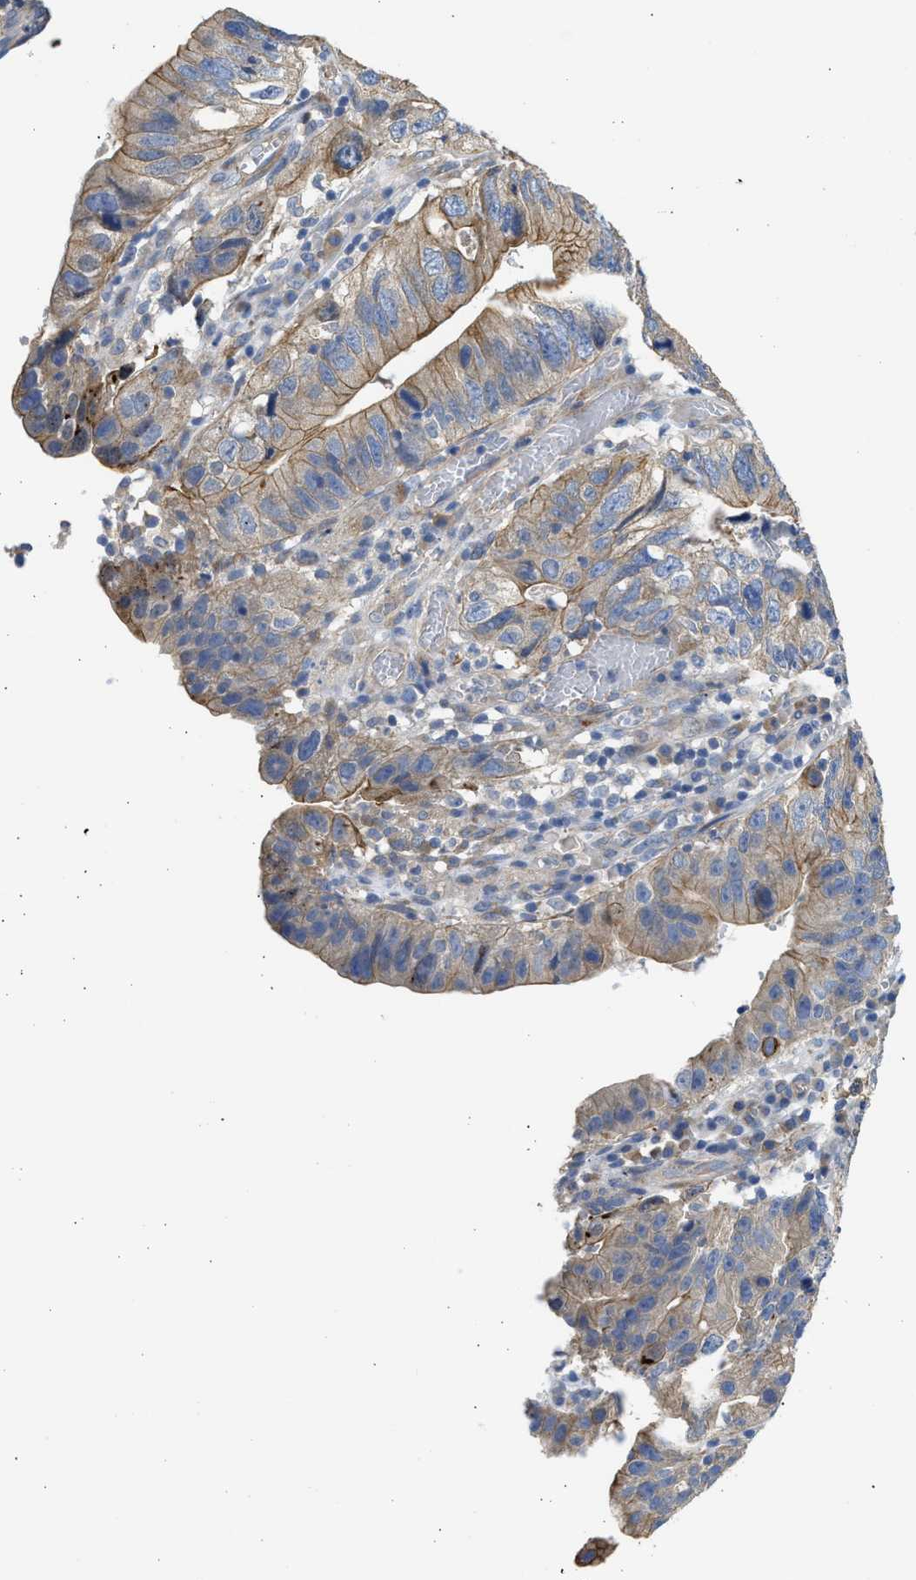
{"staining": {"intensity": "moderate", "quantity": ">75%", "location": "cytoplasmic/membranous"}, "tissue": "stomach cancer", "cell_type": "Tumor cells", "image_type": "cancer", "snomed": [{"axis": "morphology", "description": "Adenocarcinoma, NOS"}, {"axis": "topography", "description": "Stomach"}], "caption": "Stomach cancer (adenocarcinoma) tissue displays moderate cytoplasmic/membranous staining in about >75% of tumor cells, visualized by immunohistochemistry. Nuclei are stained in blue.", "gene": "CSRNP2", "patient": {"sex": "male", "age": 59}}